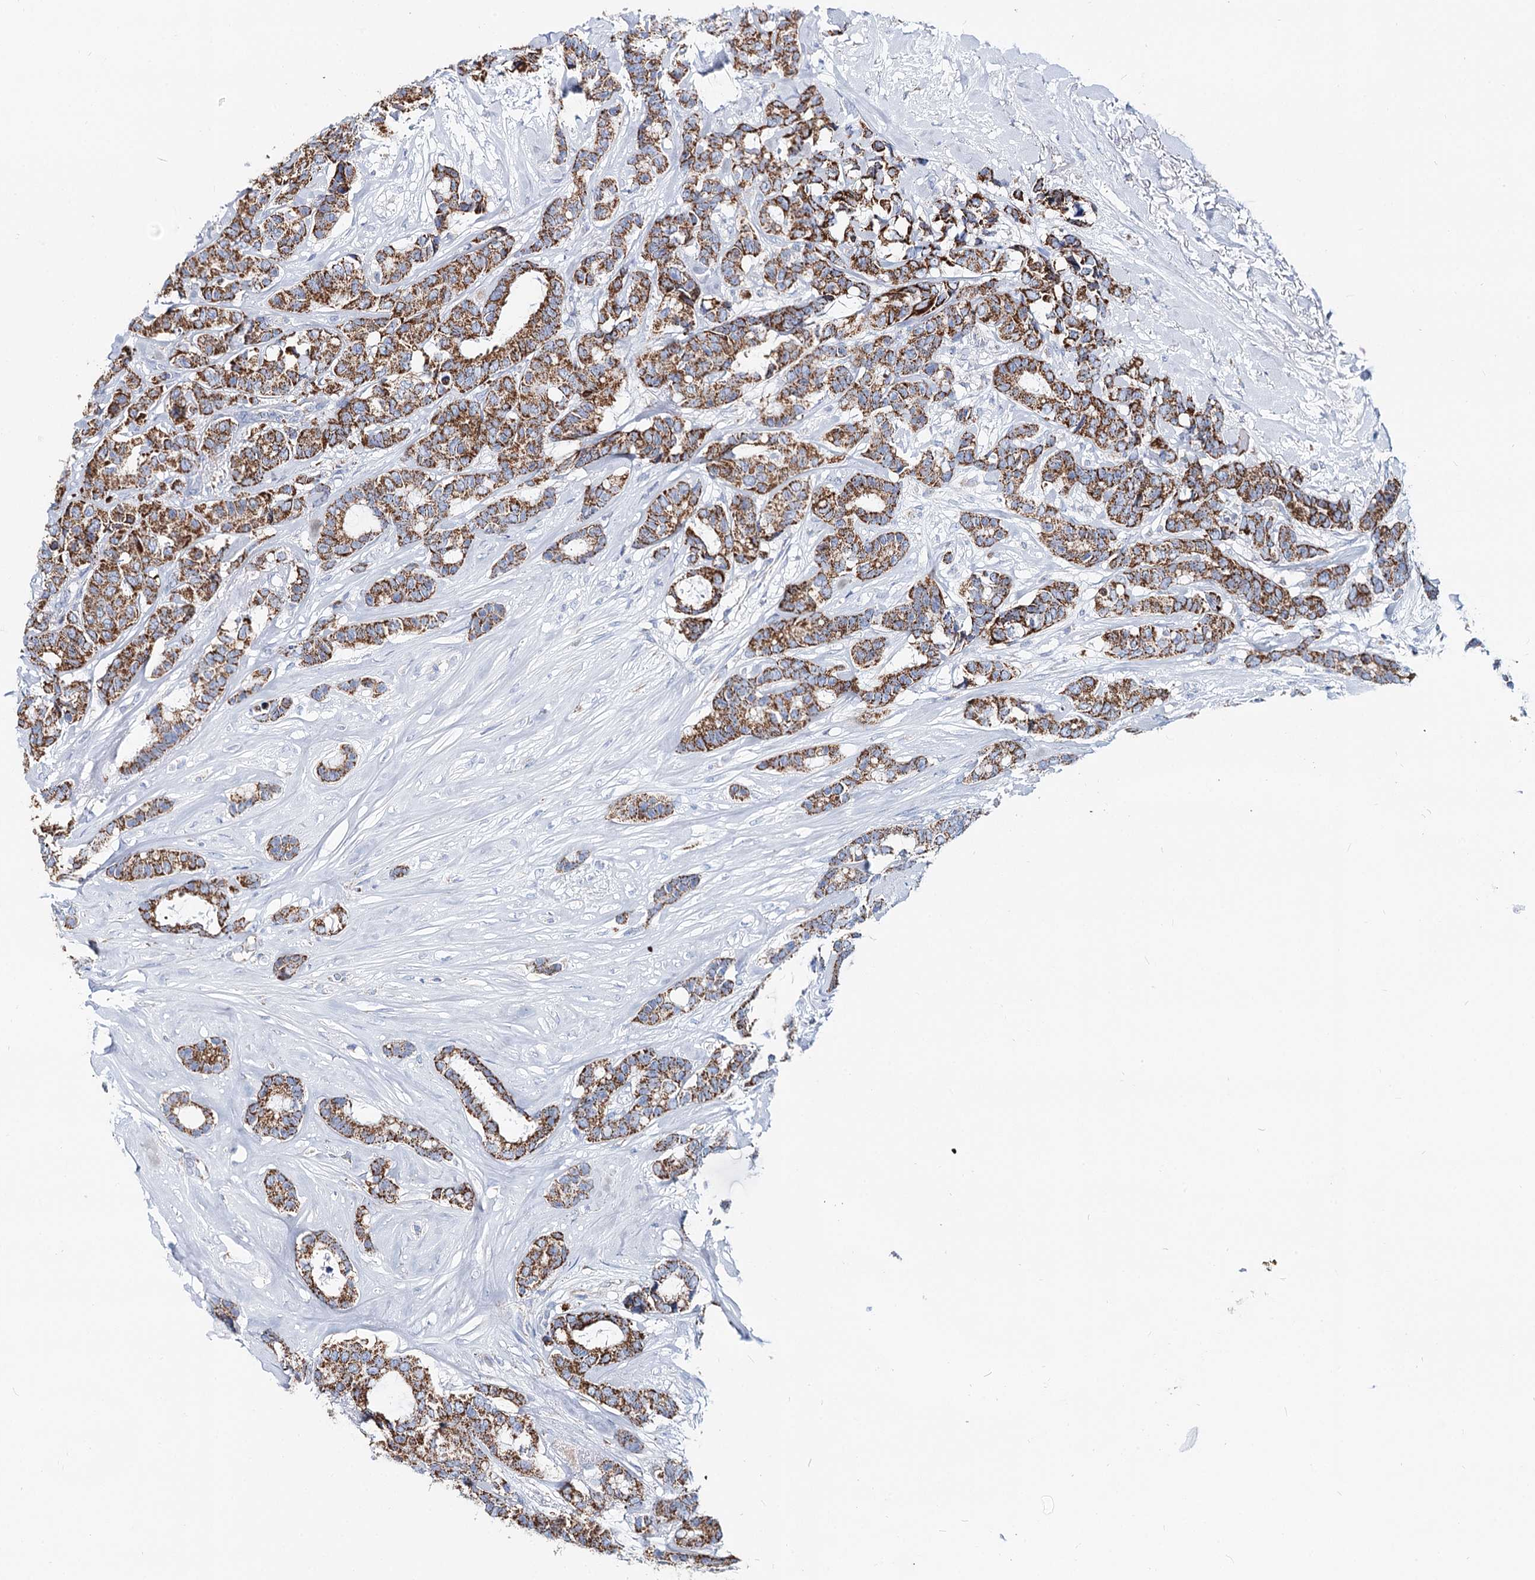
{"staining": {"intensity": "moderate", "quantity": ">75%", "location": "cytoplasmic/membranous"}, "tissue": "breast cancer", "cell_type": "Tumor cells", "image_type": "cancer", "snomed": [{"axis": "morphology", "description": "Duct carcinoma"}, {"axis": "topography", "description": "Breast"}], "caption": "The micrograph displays a brown stain indicating the presence of a protein in the cytoplasmic/membranous of tumor cells in breast cancer.", "gene": "MCCC2", "patient": {"sex": "female", "age": 87}}